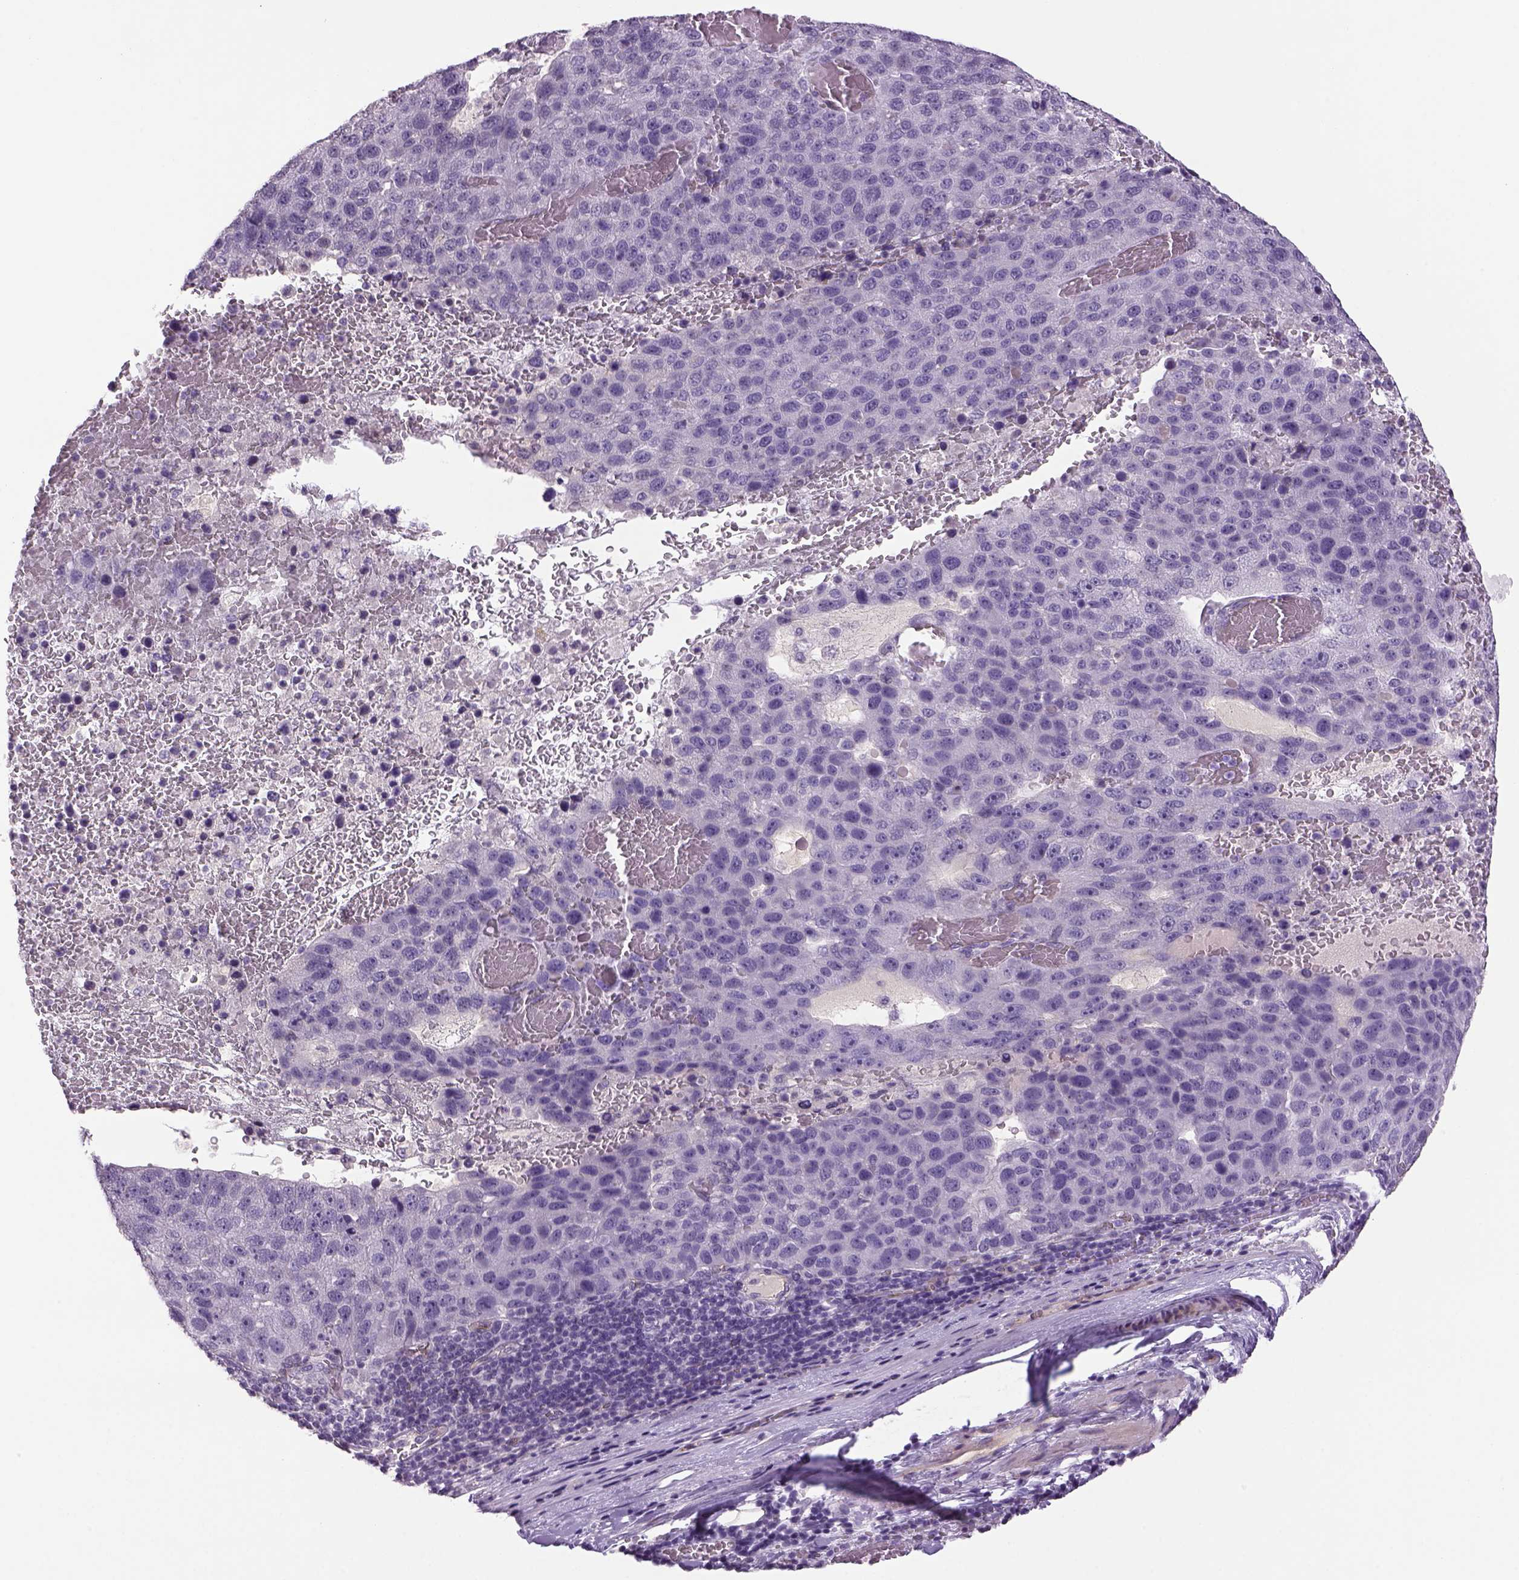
{"staining": {"intensity": "negative", "quantity": "none", "location": "none"}, "tissue": "pancreatic cancer", "cell_type": "Tumor cells", "image_type": "cancer", "snomed": [{"axis": "morphology", "description": "Adenocarcinoma, NOS"}, {"axis": "topography", "description": "Pancreas"}], "caption": "There is no significant positivity in tumor cells of pancreatic cancer.", "gene": "PRRT1", "patient": {"sex": "female", "age": 61}}